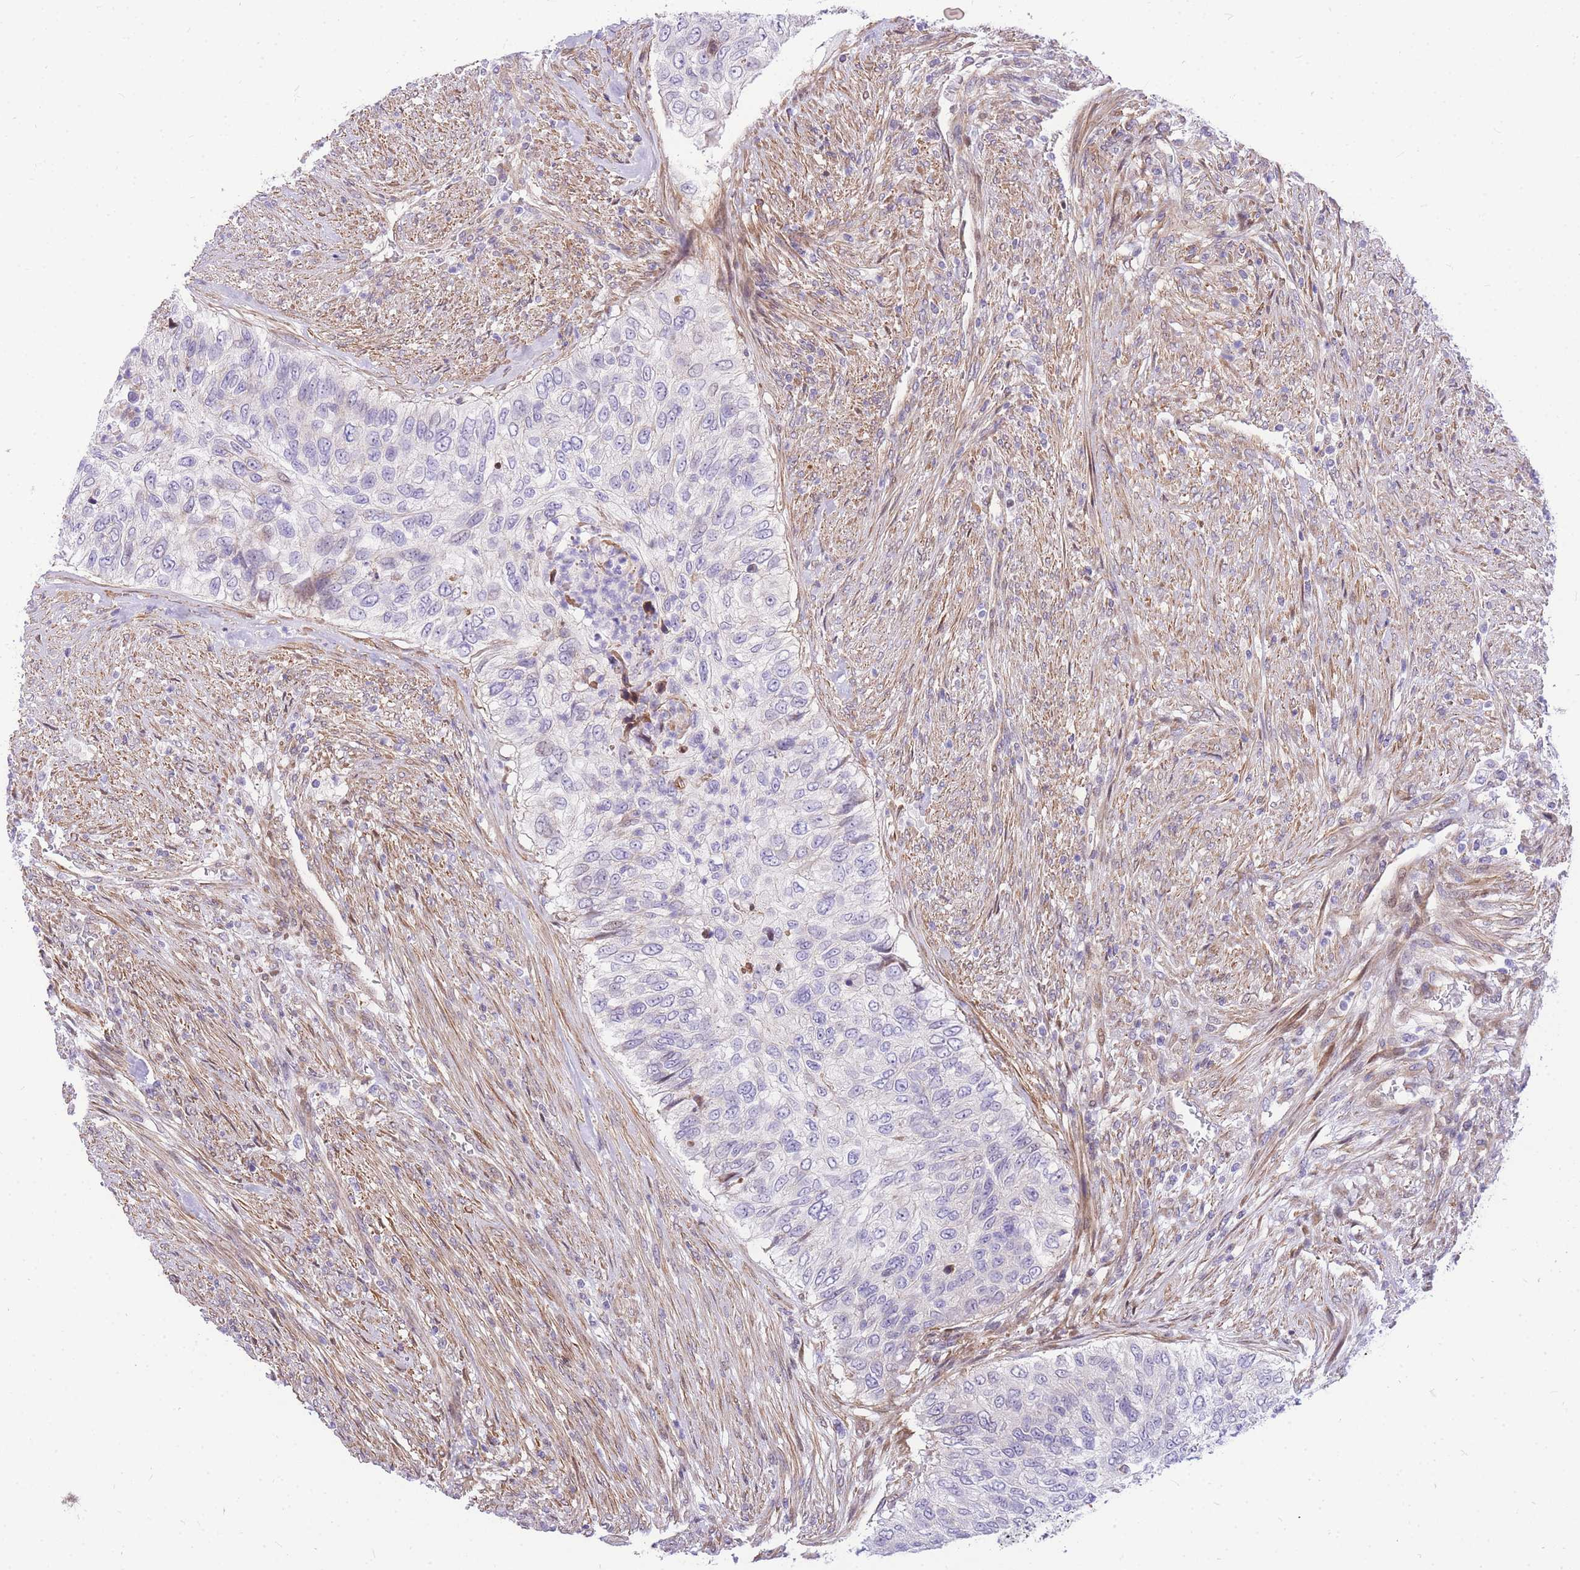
{"staining": {"intensity": "negative", "quantity": "none", "location": "none"}, "tissue": "urothelial cancer", "cell_type": "Tumor cells", "image_type": "cancer", "snomed": [{"axis": "morphology", "description": "Urothelial carcinoma, High grade"}, {"axis": "topography", "description": "Urinary bladder"}], "caption": "Urothelial cancer was stained to show a protein in brown. There is no significant expression in tumor cells.", "gene": "S100PBP", "patient": {"sex": "female", "age": 60}}